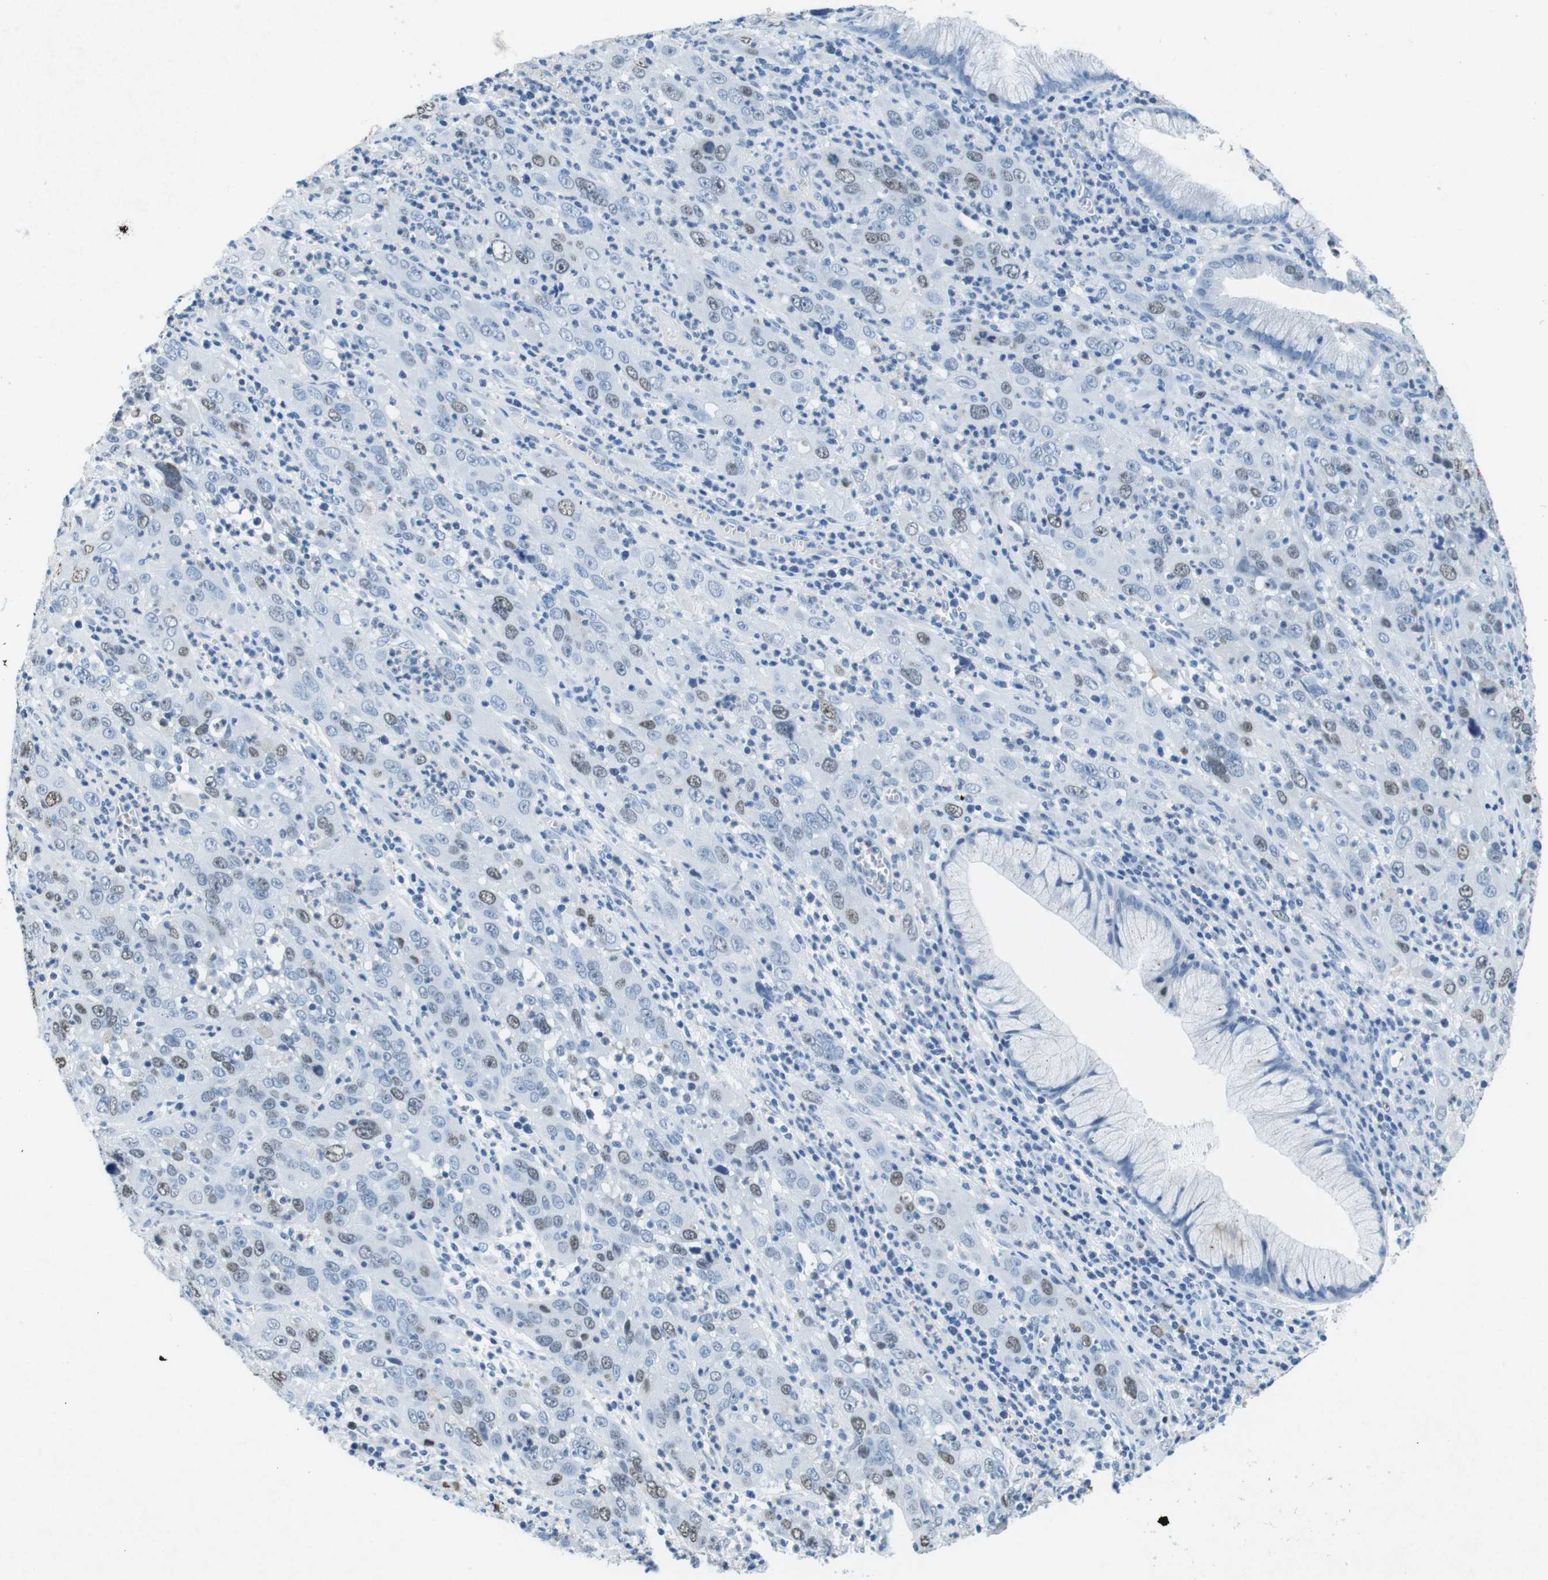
{"staining": {"intensity": "weak", "quantity": "25%-75%", "location": "nuclear"}, "tissue": "cervical cancer", "cell_type": "Tumor cells", "image_type": "cancer", "snomed": [{"axis": "morphology", "description": "Squamous cell carcinoma, NOS"}, {"axis": "topography", "description": "Cervix"}], "caption": "Immunohistochemical staining of squamous cell carcinoma (cervical) displays weak nuclear protein positivity in about 25%-75% of tumor cells.", "gene": "CTAG1B", "patient": {"sex": "female", "age": 32}}